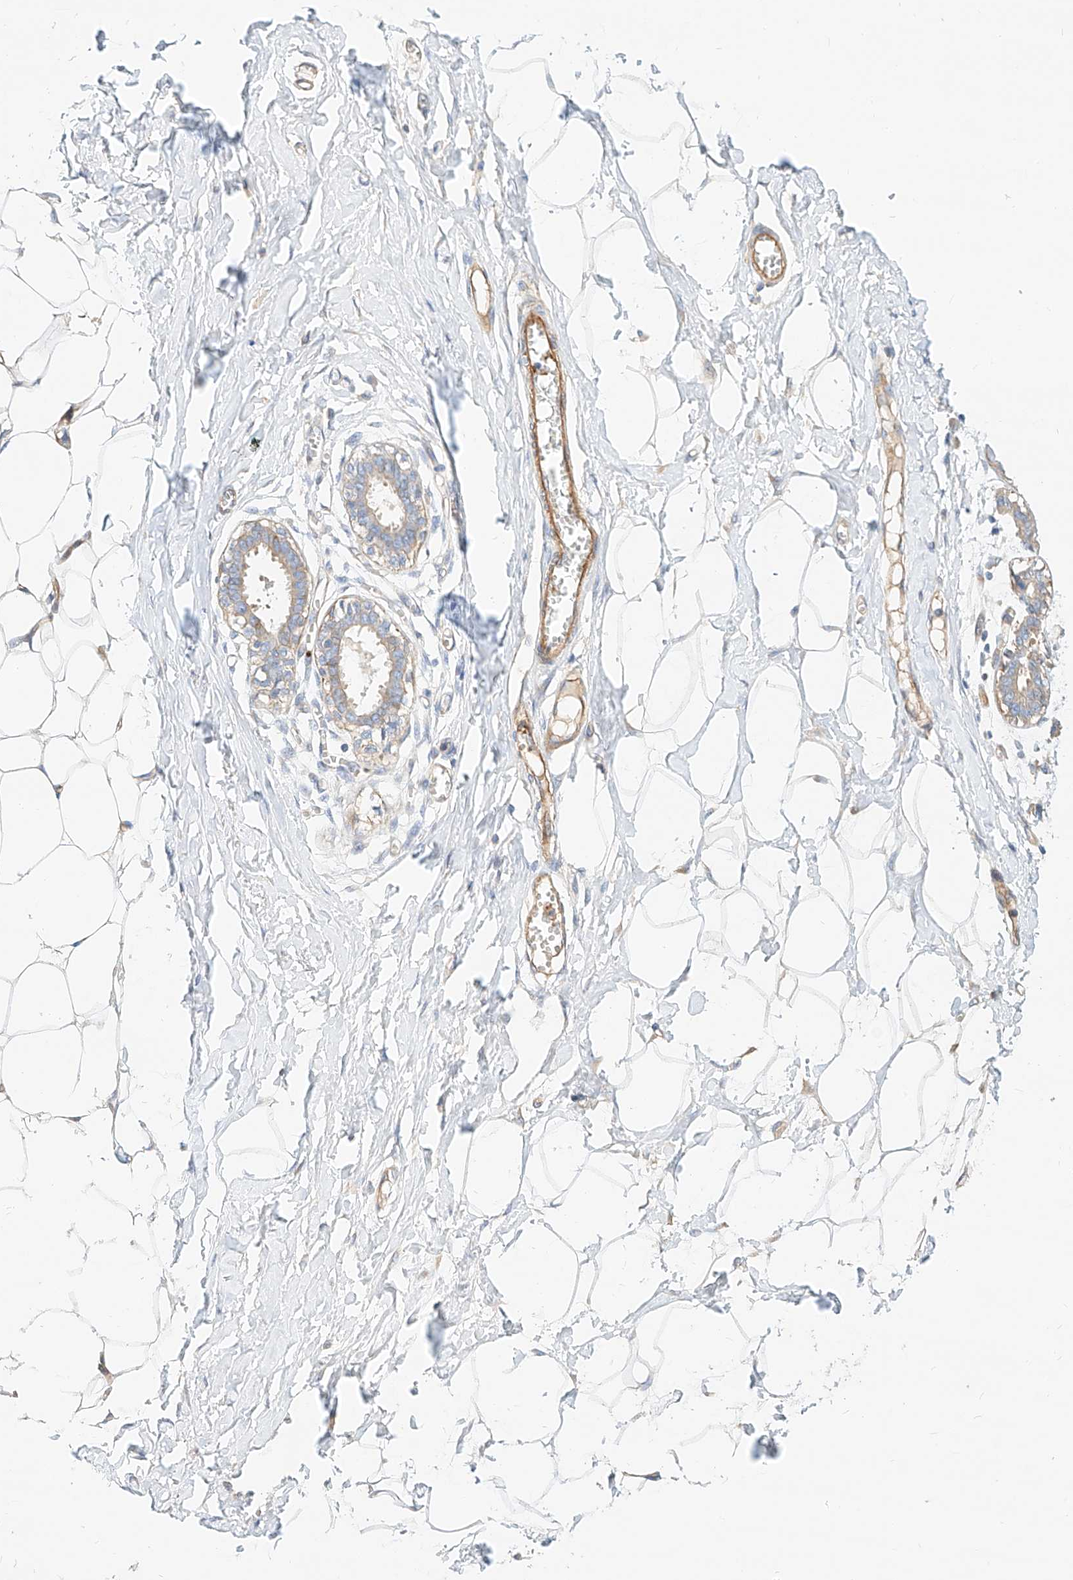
{"staining": {"intensity": "negative", "quantity": "none", "location": "none"}, "tissue": "breast", "cell_type": "Adipocytes", "image_type": "normal", "snomed": [{"axis": "morphology", "description": "Normal tissue, NOS"}, {"axis": "topography", "description": "Breast"}], "caption": "Image shows no significant protein positivity in adipocytes of normal breast.", "gene": "KCNH5", "patient": {"sex": "female", "age": 27}}